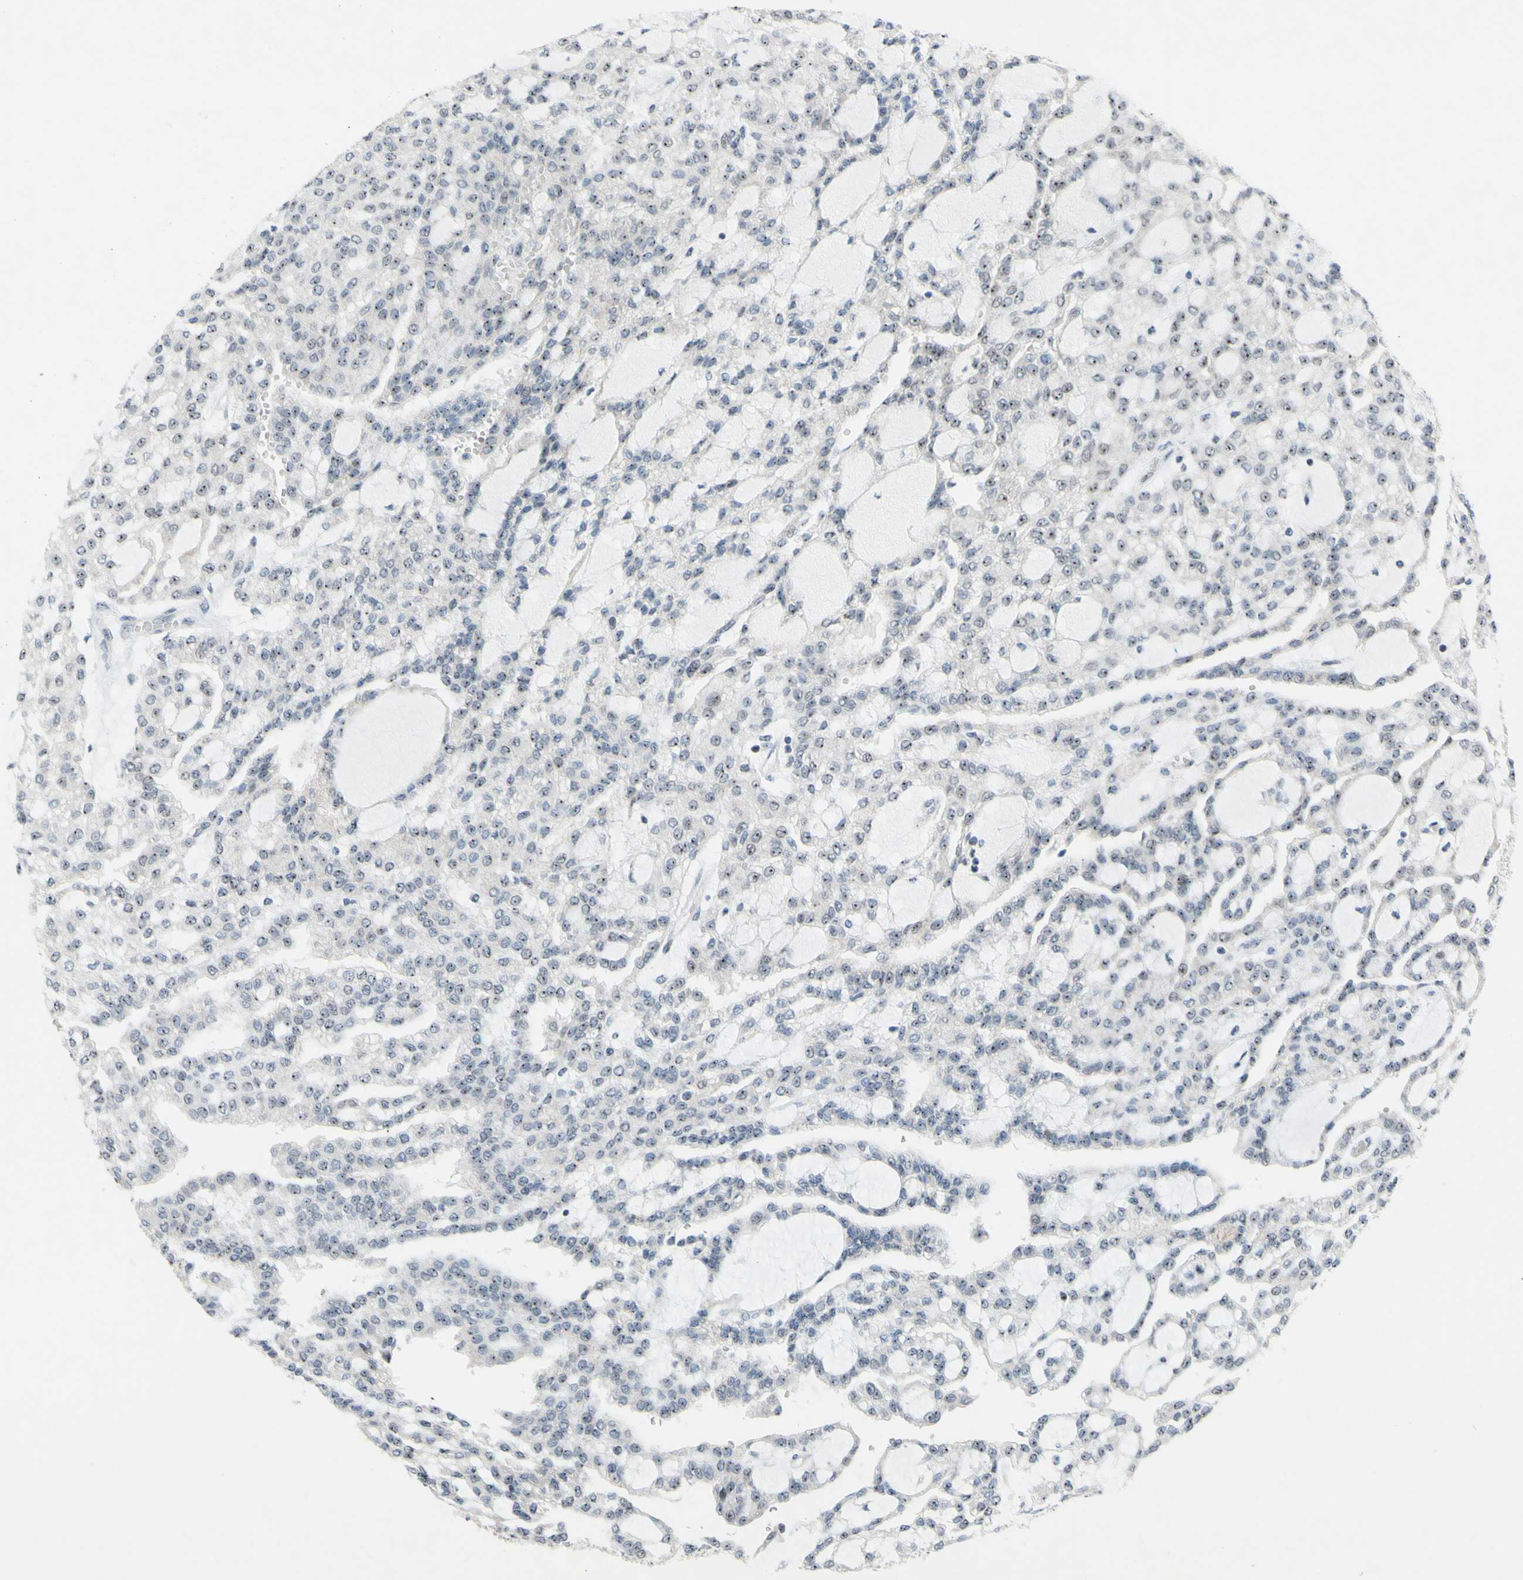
{"staining": {"intensity": "moderate", "quantity": "25%-75%", "location": "nuclear"}, "tissue": "renal cancer", "cell_type": "Tumor cells", "image_type": "cancer", "snomed": [{"axis": "morphology", "description": "Adenocarcinoma, NOS"}, {"axis": "topography", "description": "Kidney"}], "caption": "Renal cancer was stained to show a protein in brown. There is medium levels of moderate nuclear staining in about 25%-75% of tumor cells.", "gene": "POLR1A", "patient": {"sex": "male", "age": 63}}